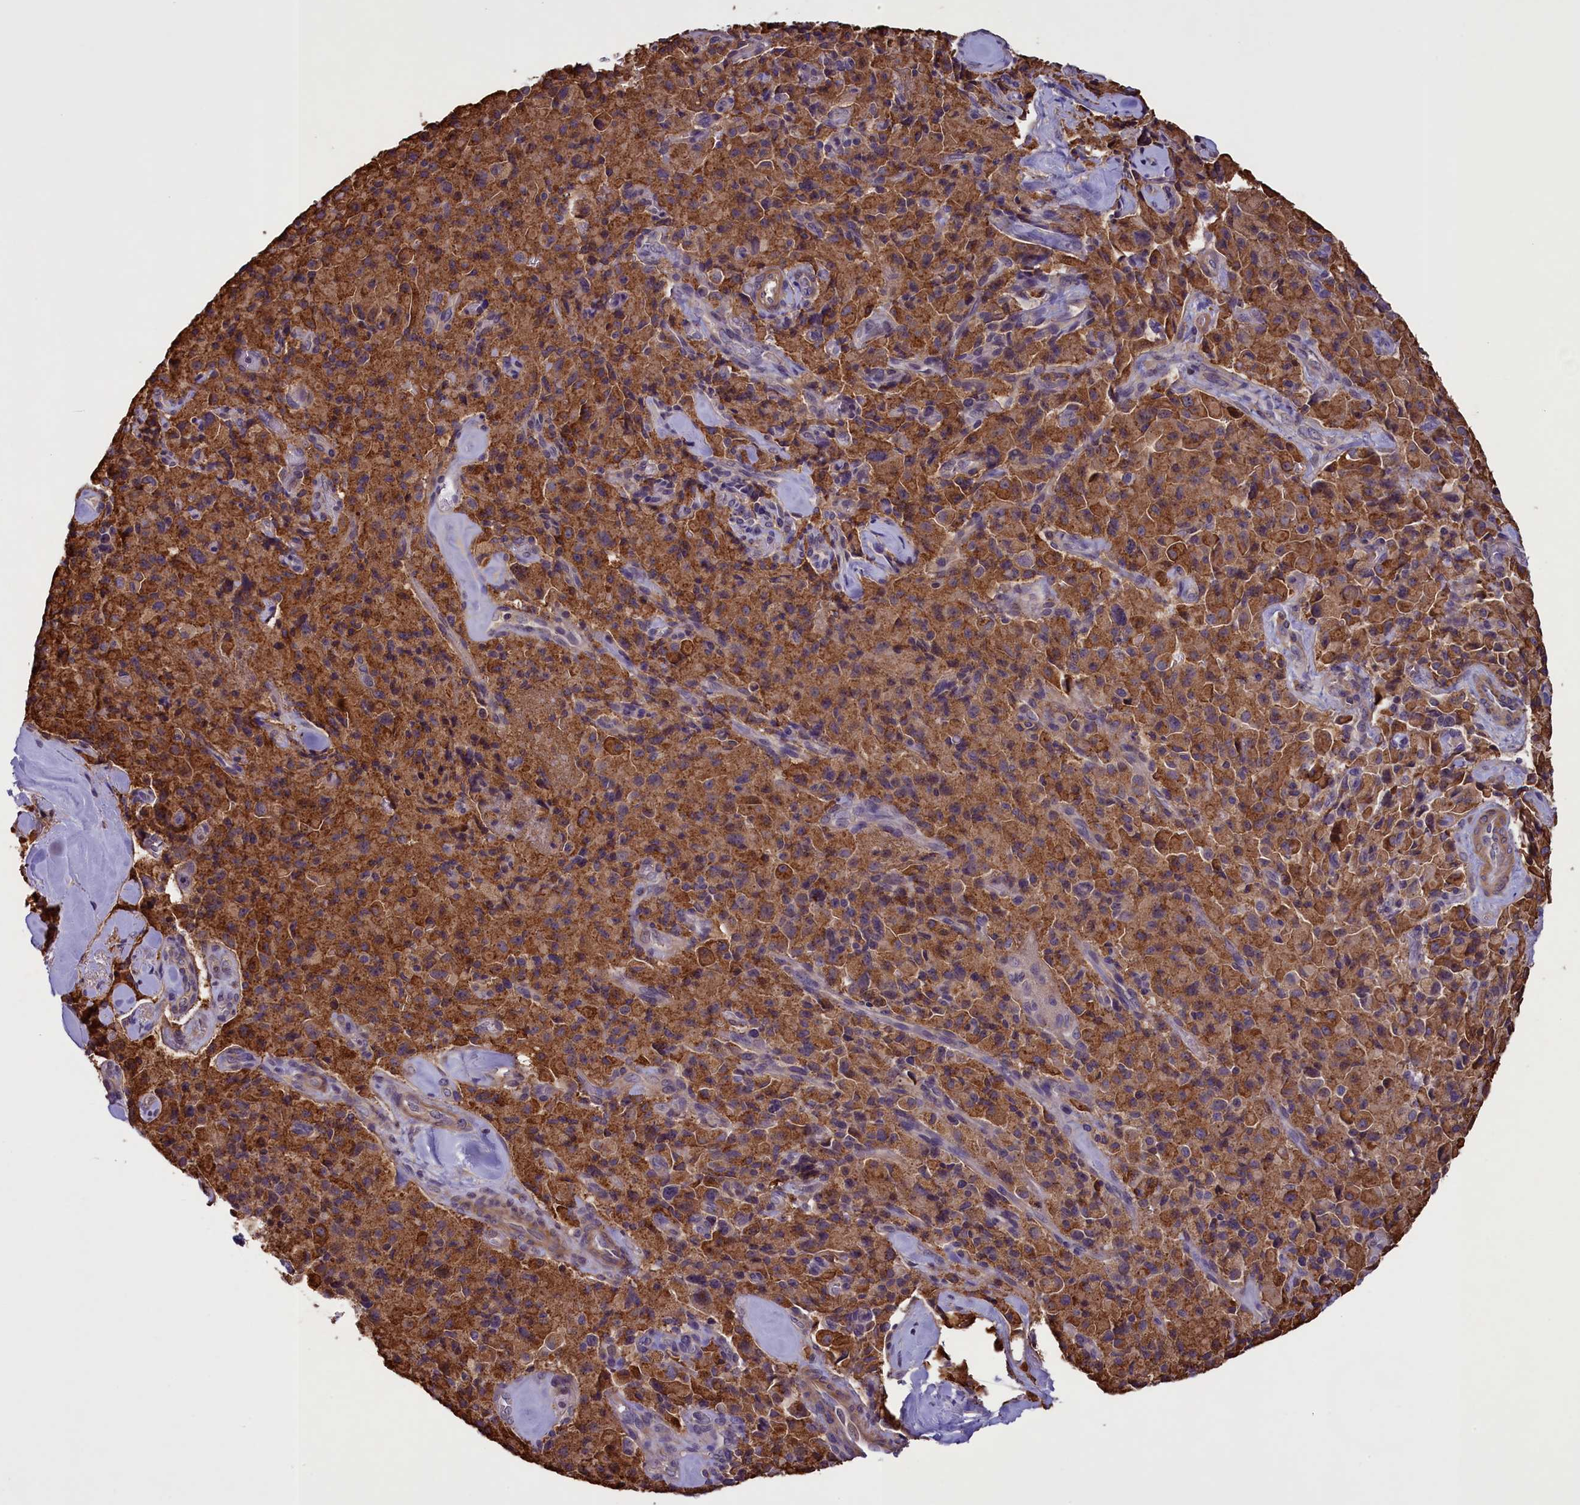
{"staining": {"intensity": "moderate", "quantity": ">75%", "location": "cytoplasmic/membranous"}, "tissue": "pancreatic cancer", "cell_type": "Tumor cells", "image_type": "cancer", "snomed": [{"axis": "morphology", "description": "Adenocarcinoma, NOS"}, {"axis": "topography", "description": "Pancreas"}], "caption": "This micrograph reveals immunohistochemistry (IHC) staining of human pancreatic cancer, with medium moderate cytoplasmic/membranous staining in about >75% of tumor cells.", "gene": "MAN2C1", "patient": {"sex": "male", "age": 65}}